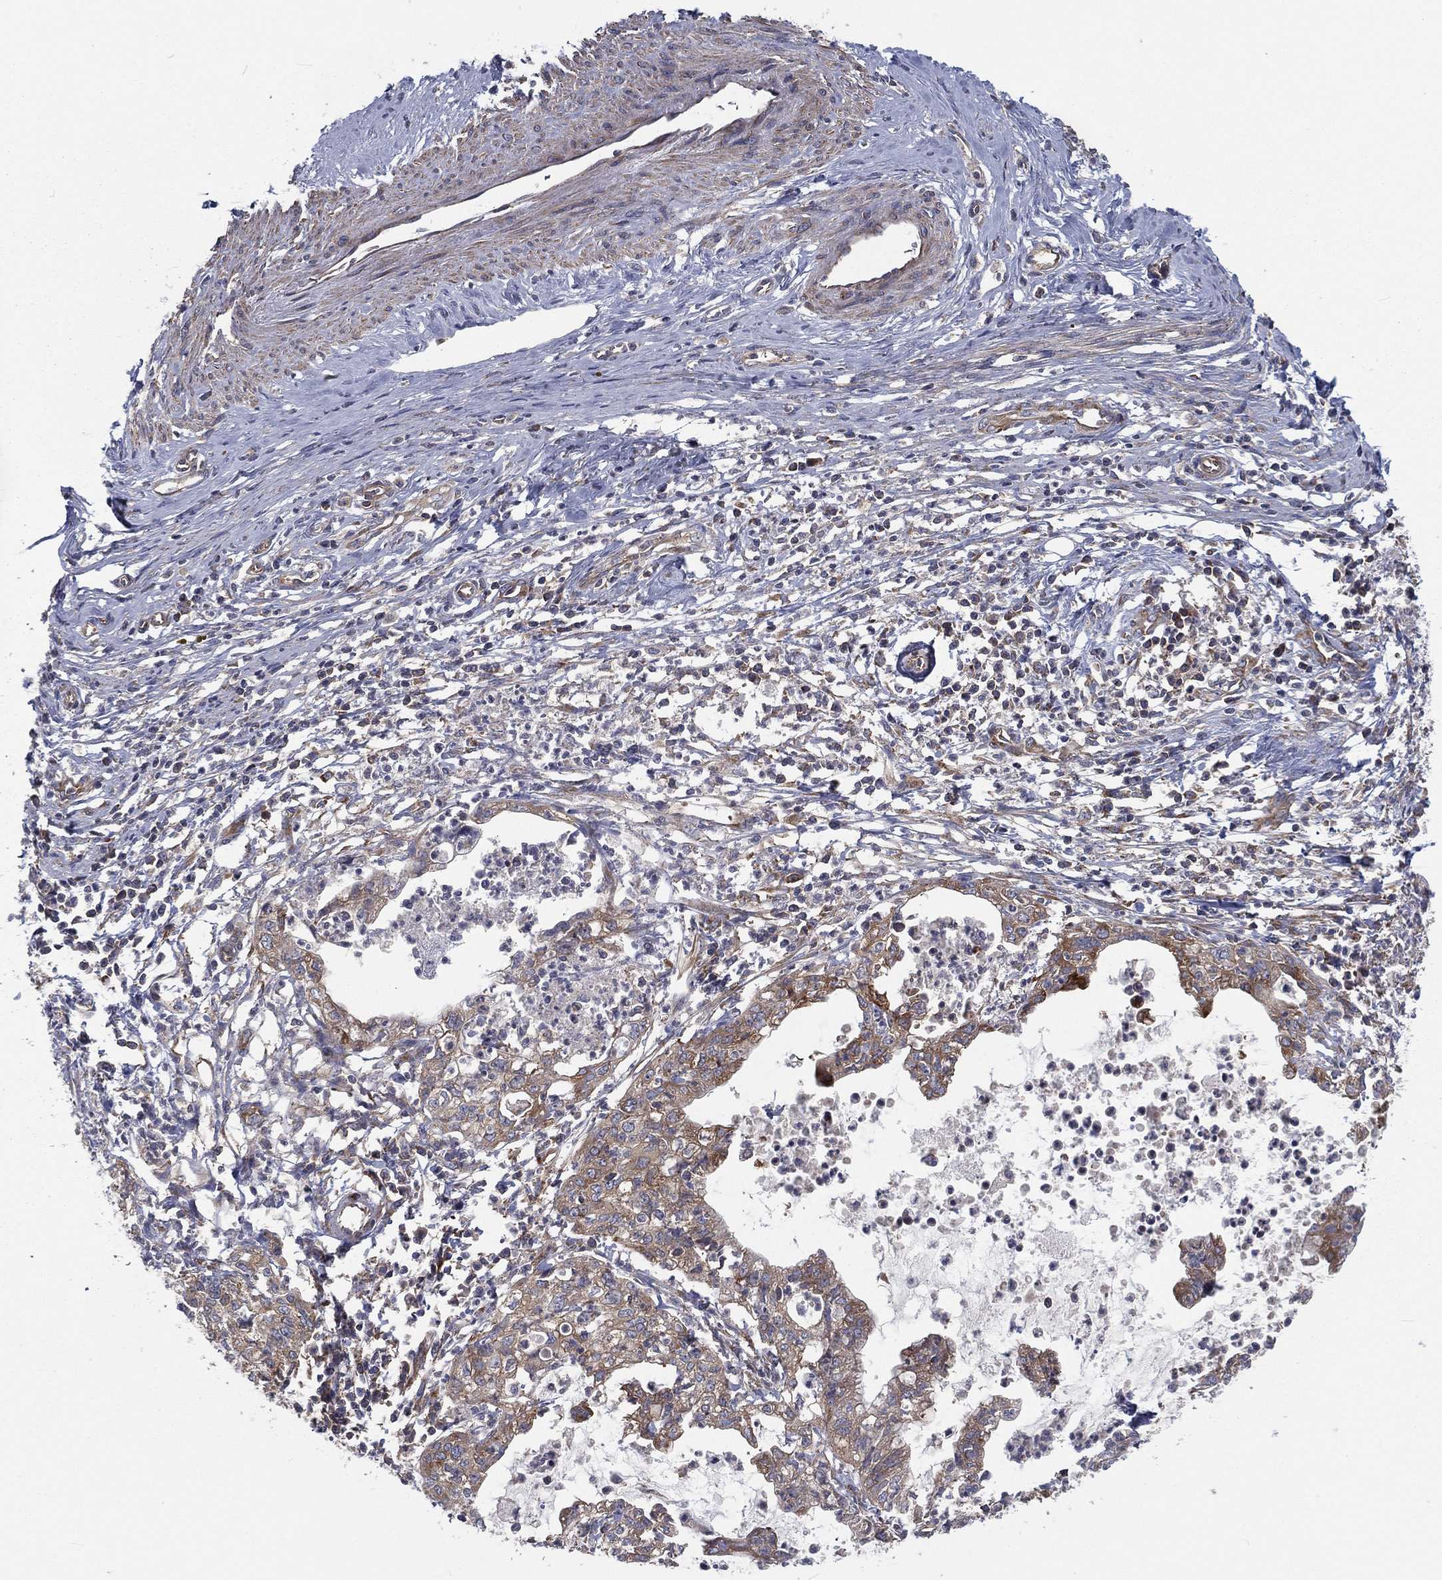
{"staining": {"intensity": "weak", "quantity": "<25%", "location": "cytoplasmic/membranous"}, "tissue": "cervical cancer", "cell_type": "Tumor cells", "image_type": "cancer", "snomed": [{"axis": "morphology", "description": "Normal tissue, NOS"}, {"axis": "morphology", "description": "Adenocarcinoma, NOS"}, {"axis": "topography", "description": "Cervix"}], "caption": "DAB immunohistochemical staining of human cervical adenocarcinoma shows no significant staining in tumor cells.", "gene": "EIF2B5", "patient": {"sex": "female", "age": 38}}